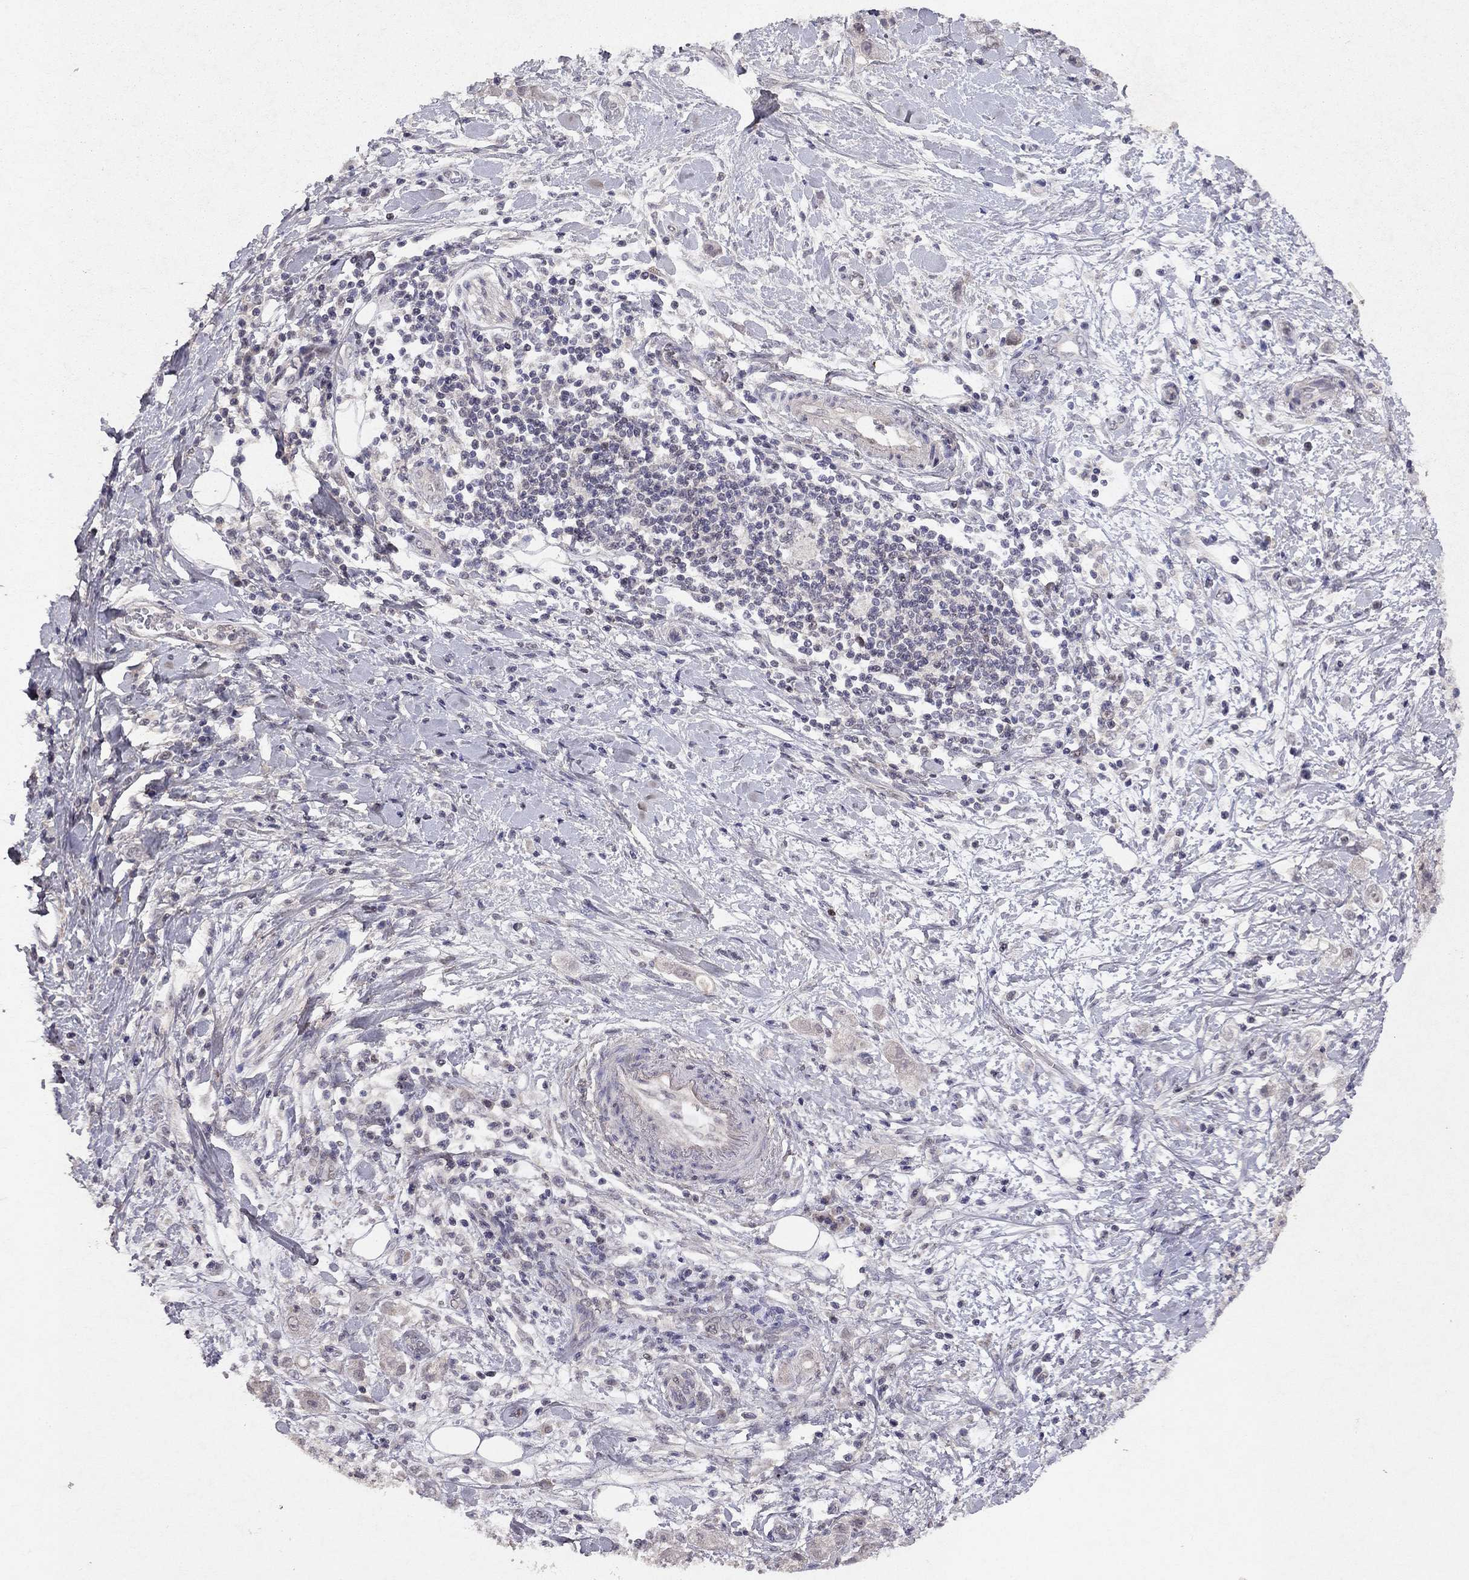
{"staining": {"intensity": "negative", "quantity": "none", "location": "none"}, "tissue": "stomach cancer", "cell_type": "Tumor cells", "image_type": "cancer", "snomed": [{"axis": "morphology", "description": "Adenocarcinoma, NOS"}, {"axis": "topography", "description": "Stomach"}], "caption": "This is an immunohistochemistry micrograph of human stomach cancer. There is no expression in tumor cells.", "gene": "ESR2", "patient": {"sex": "male", "age": 58}}